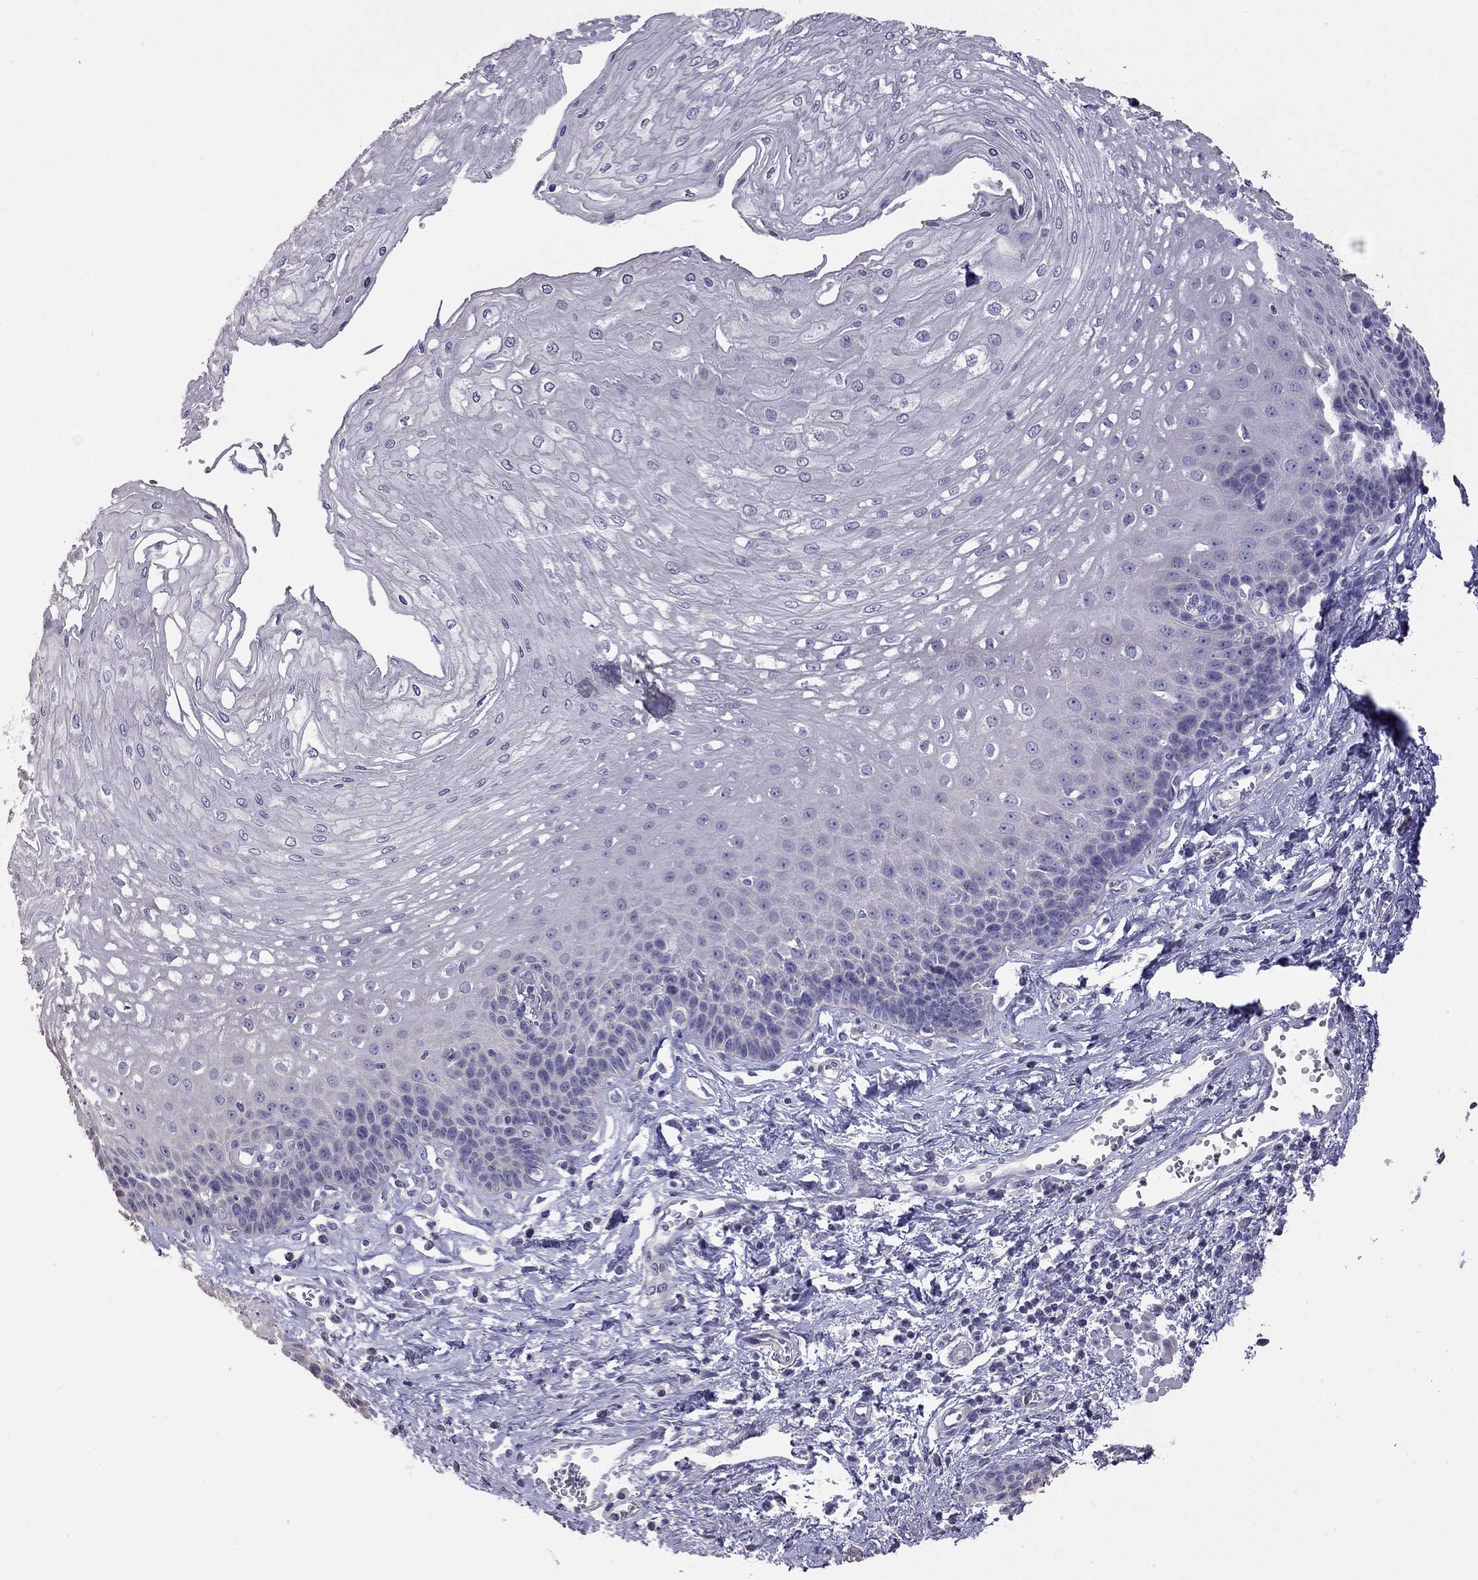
{"staining": {"intensity": "negative", "quantity": "none", "location": "none"}, "tissue": "esophagus", "cell_type": "Squamous epithelial cells", "image_type": "normal", "snomed": [{"axis": "morphology", "description": "Normal tissue, NOS"}, {"axis": "topography", "description": "Esophagus"}], "caption": "This is an immunohistochemistry image of unremarkable human esophagus. There is no positivity in squamous epithelial cells.", "gene": "FEZ1", "patient": {"sex": "female", "age": 62}}